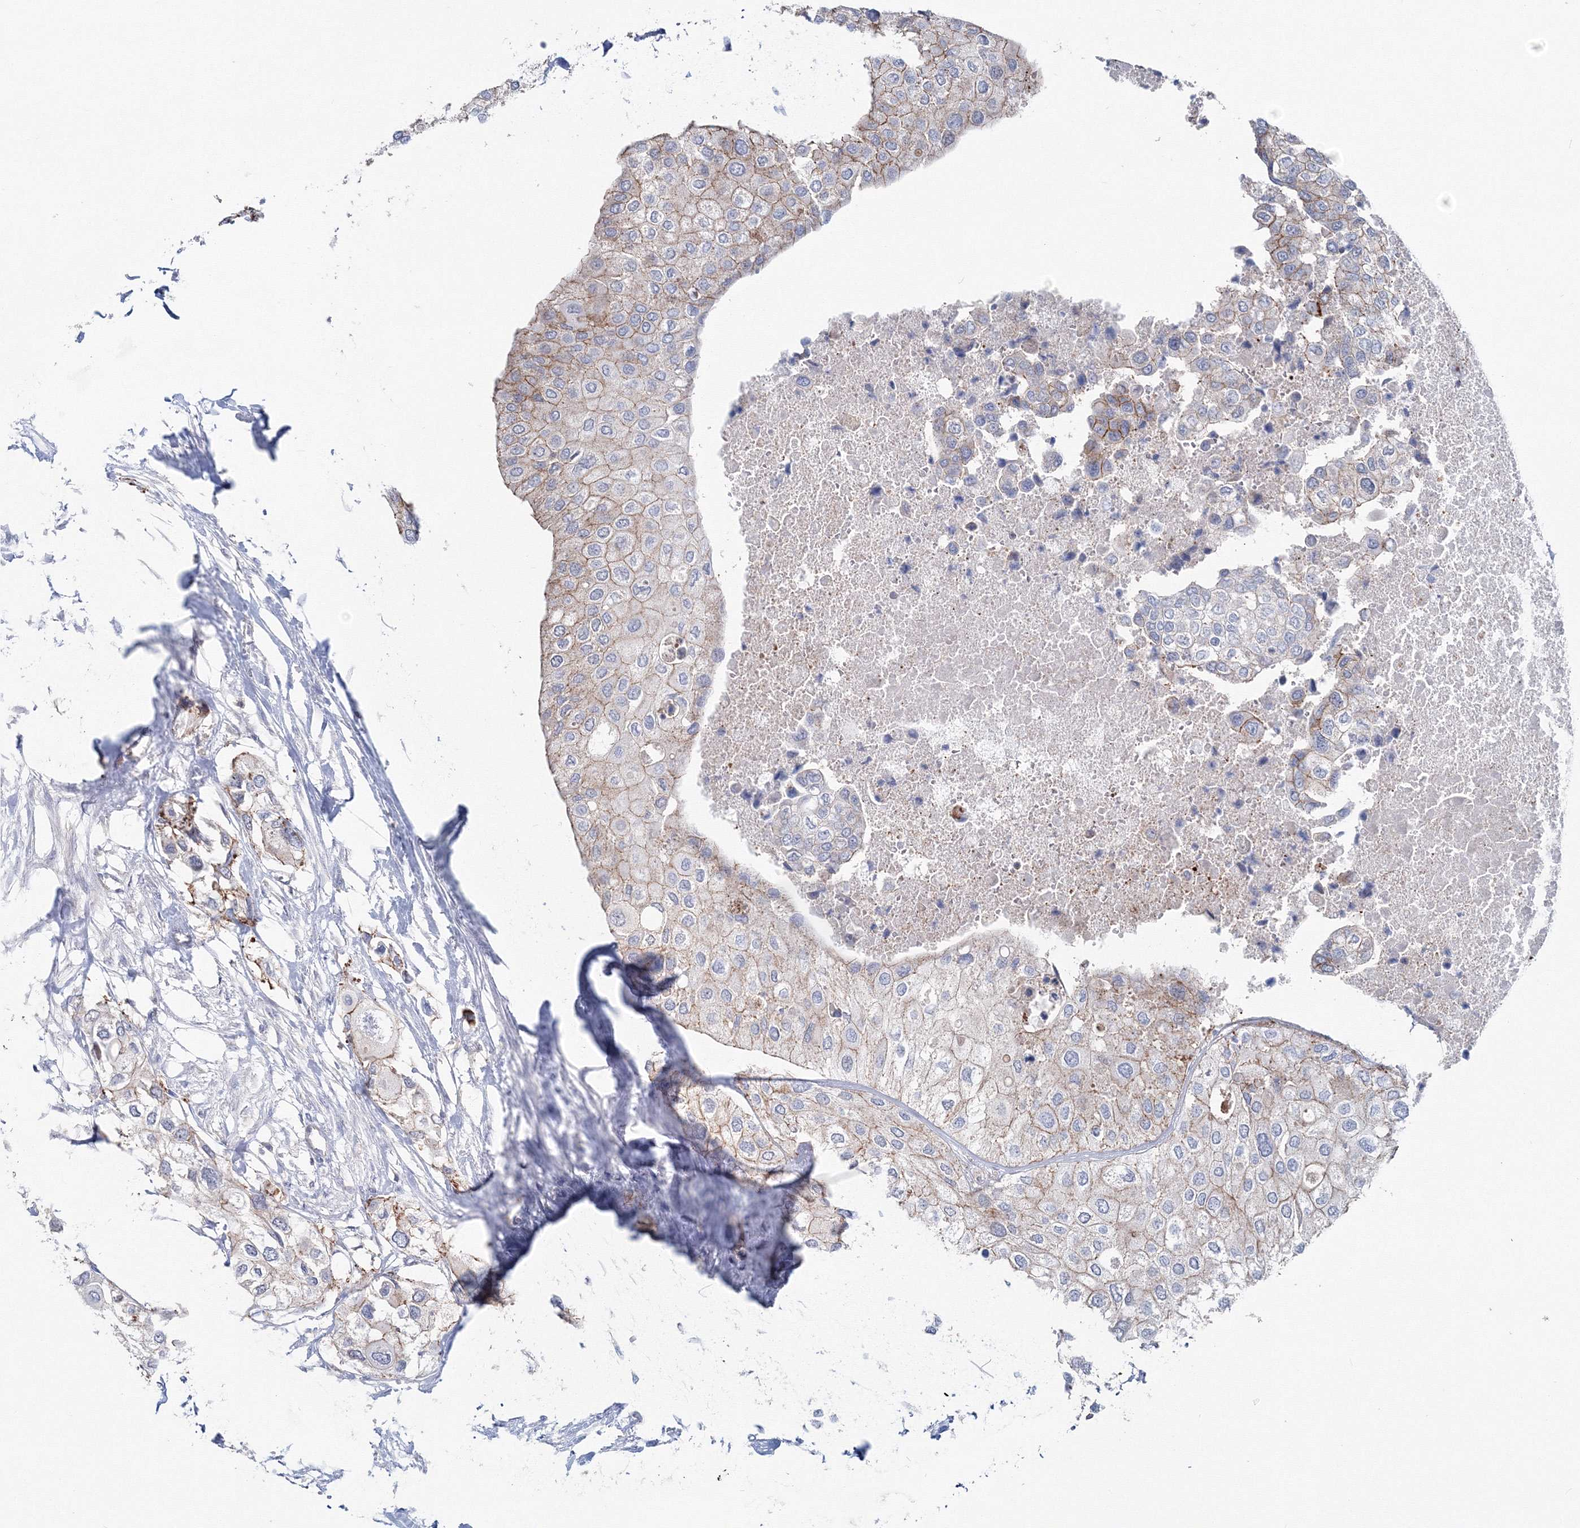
{"staining": {"intensity": "weak", "quantity": "25%-75%", "location": "cytoplasmic/membranous"}, "tissue": "urothelial cancer", "cell_type": "Tumor cells", "image_type": "cancer", "snomed": [{"axis": "morphology", "description": "Urothelial carcinoma, High grade"}, {"axis": "topography", "description": "Urinary bladder"}], "caption": "Immunohistochemical staining of urothelial carcinoma (high-grade) demonstrates low levels of weak cytoplasmic/membranous protein expression in about 25%-75% of tumor cells.", "gene": "GGA2", "patient": {"sex": "male", "age": 64}}